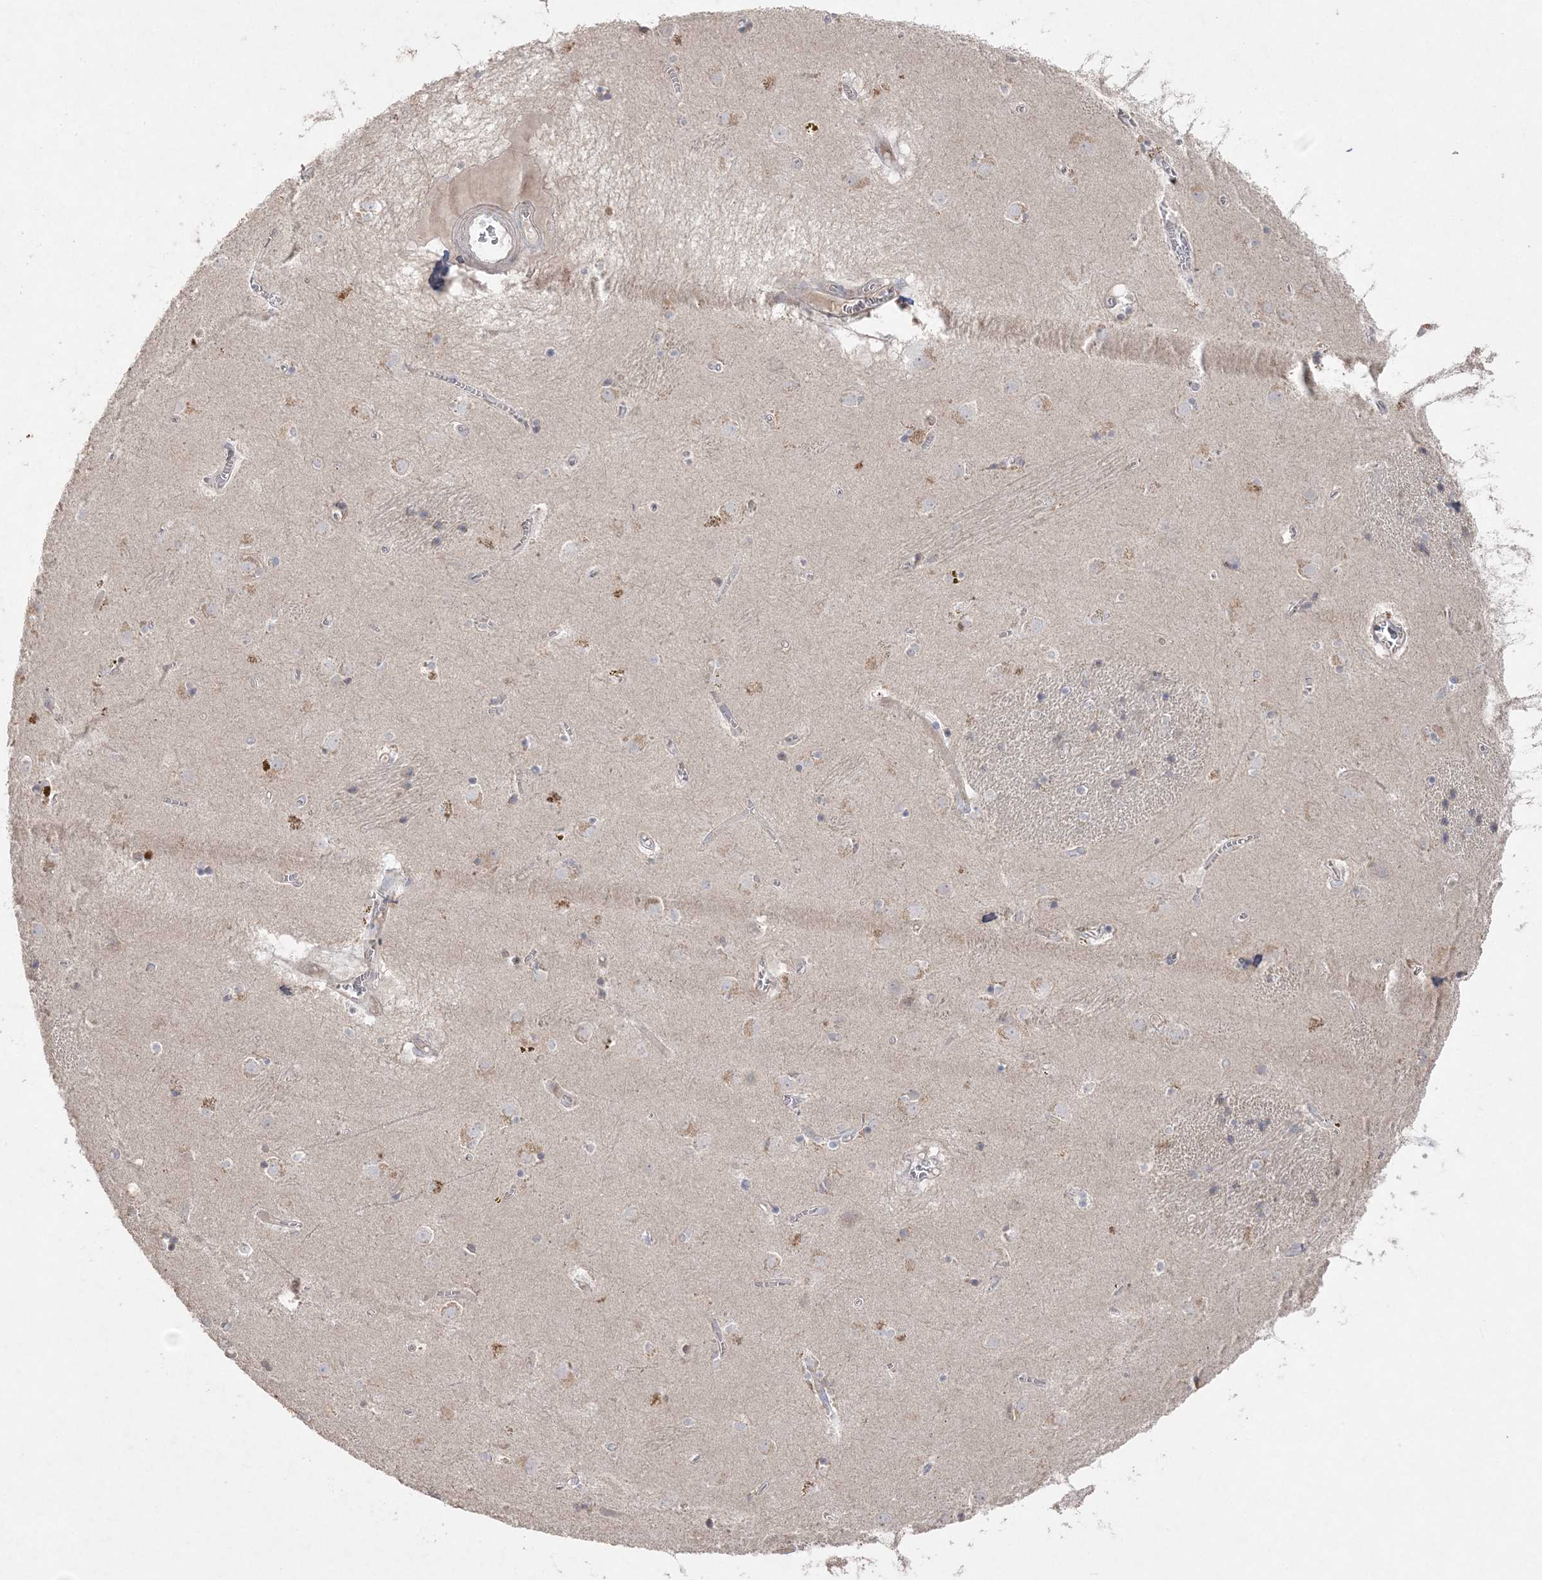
{"staining": {"intensity": "negative", "quantity": "none", "location": "none"}, "tissue": "caudate", "cell_type": "Glial cells", "image_type": "normal", "snomed": [{"axis": "morphology", "description": "Normal tissue, NOS"}, {"axis": "topography", "description": "Lateral ventricle wall"}], "caption": "Immunohistochemistry (IHC) micrograph of normal caudate: caudate stained with DAB (3,3'-diaminobenzidine) demonstrates no significant protein expression in glial cells.", "gene": "SH3BP4", "patient": {"sex": "male", "age": 70}}